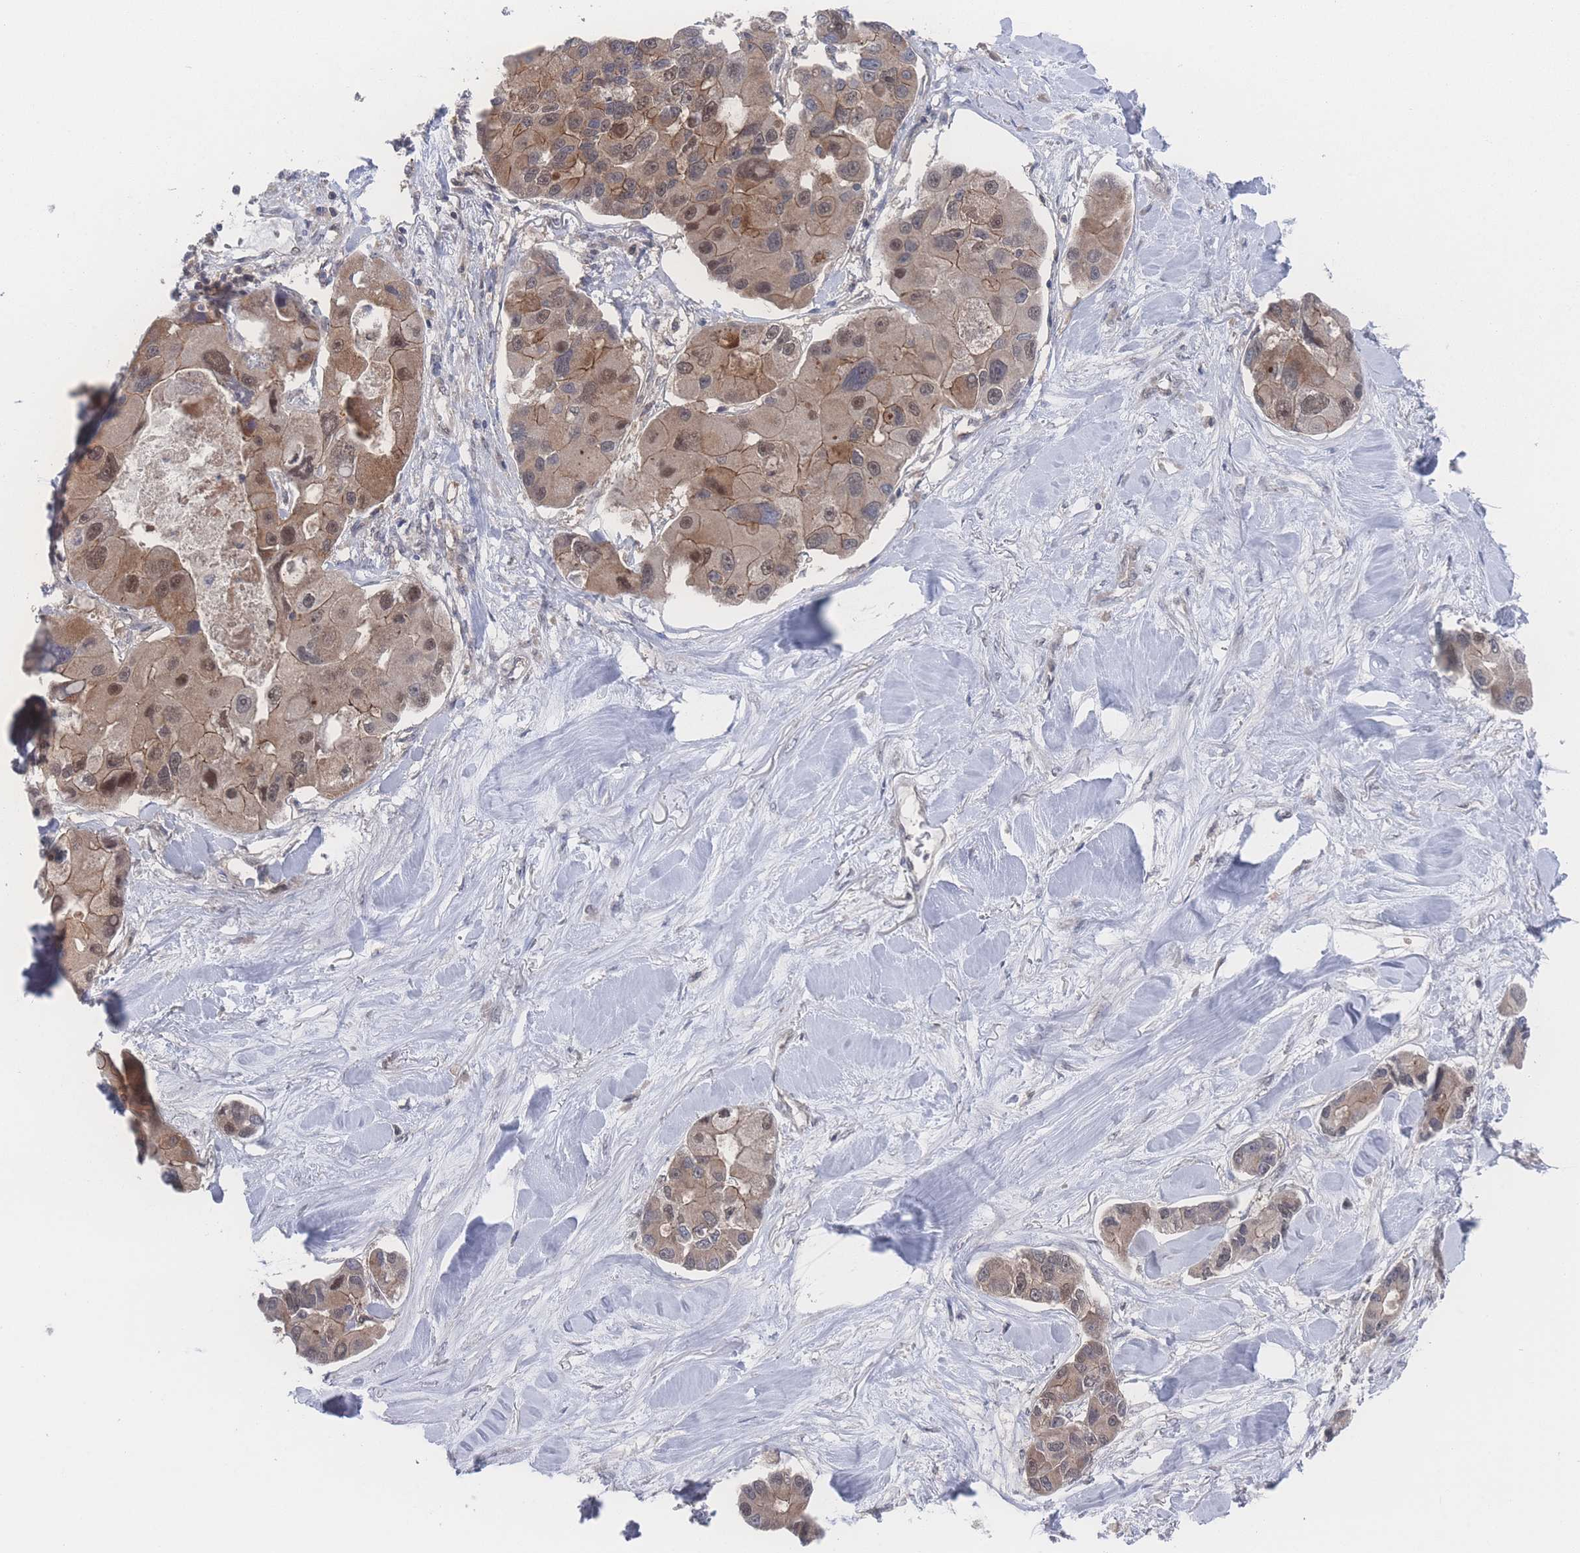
{"staining": {"intensity": "moderate", "quantity": ">75%", "location": "cytoplasmic/membranous,nuclear"}, "tissue": "lung cancer", "cell_type": "Tumor cells", "image_type": "cancer", "snomed": [{"axis": "morphology", "description": "Adenocarcinoma, NOS"}, {"axis": "topography", "description": "Lung"}], "caption": "The image reveals a brown stain indicating the presence of a protein in the cytoplasmic/membranous and nuclear of tumor cells in lung cancer. Ihc stains the protein of interest in brown and the nuclei are stained blue.", "gene": "NBEAL1", "patient": {"sex": "female", "age": 54}}